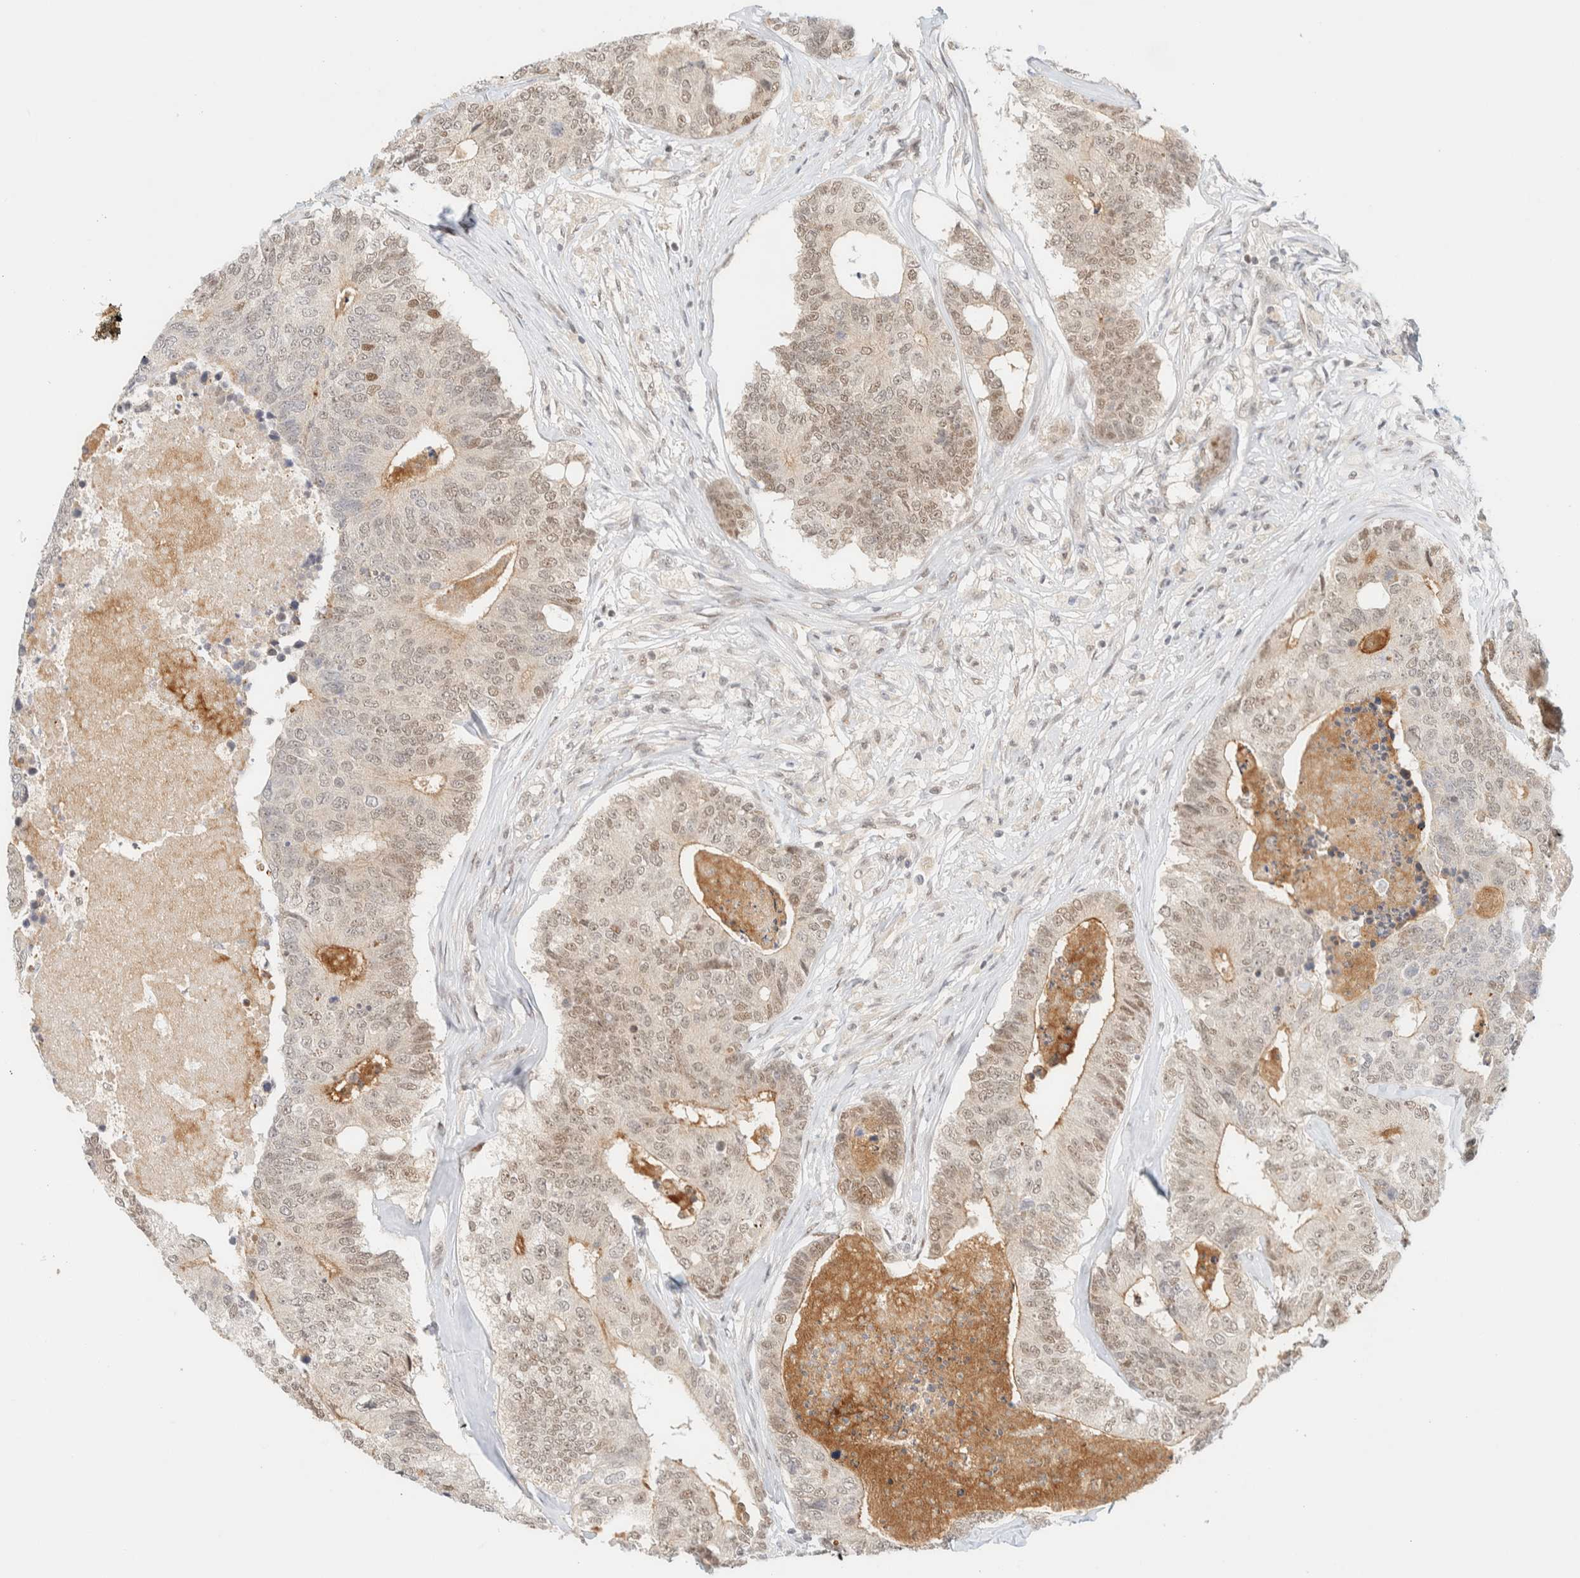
{"staining": {"intensity": "weak", "quantity": "25%-75%", "location": "nuclear"}, "tissue": "colorectal cancer", "cell_type": "Tumor cells", "image_type": "cancer", "snomed": [{"axis": "morphology", "description": "Adenocarcinoma, NOS"}, {"axis": "topography", "description": "Colon"}], "caption": "Protein expression analysis of adenocarcinoma (colorectal) reveals weak nuclear expression in about 25%-75% of tumor cells.", "gene": "PYGO2", "patient": {"sex": "female", "age": 67}}